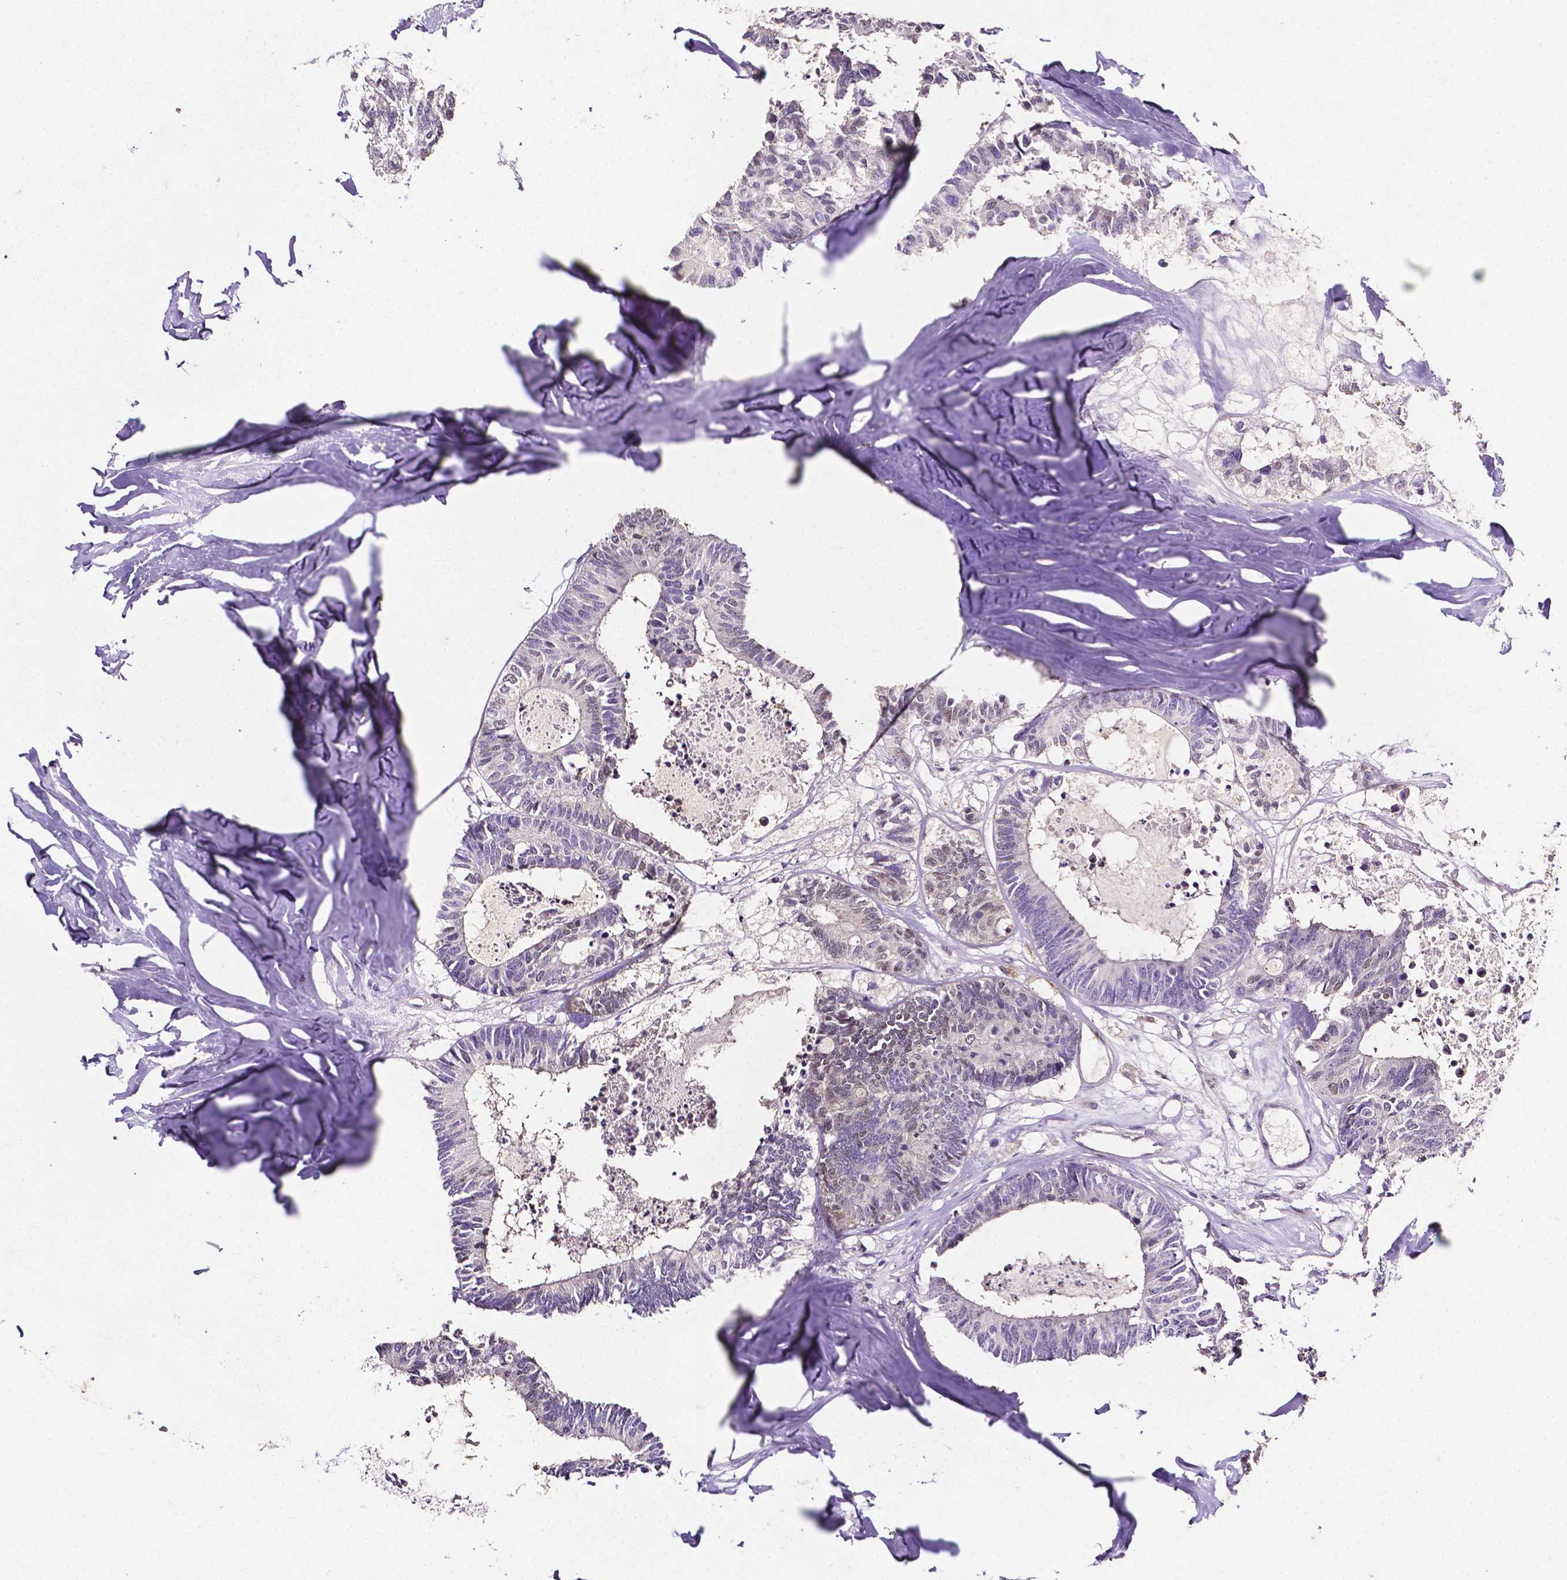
{"staining": {"intensity": "negative", "quantity": "none", "location": "none"}, "tissue": "colorectal cancer", "cell_type": "Tumor cells", "image_type": "cancer", "snomed": [{"axis": "morphology", "description": "Adenocarcinoma, NOS"}, {"axis": "topography", "description": "Colon"}, {"axis": "topography", "description": "Rectum"}], "caption": "Immunohistochemistry of human colorectal cancer (adenocarcinoma) displays no positivity in tumor cells. (Stains: DAB immunohistochemistry with hematoxylin counter stain, Microscopy: brightfield microscopy at high magnification).", "gene": "PSAT1", "patient": {"sex": "male", "age": 57}}